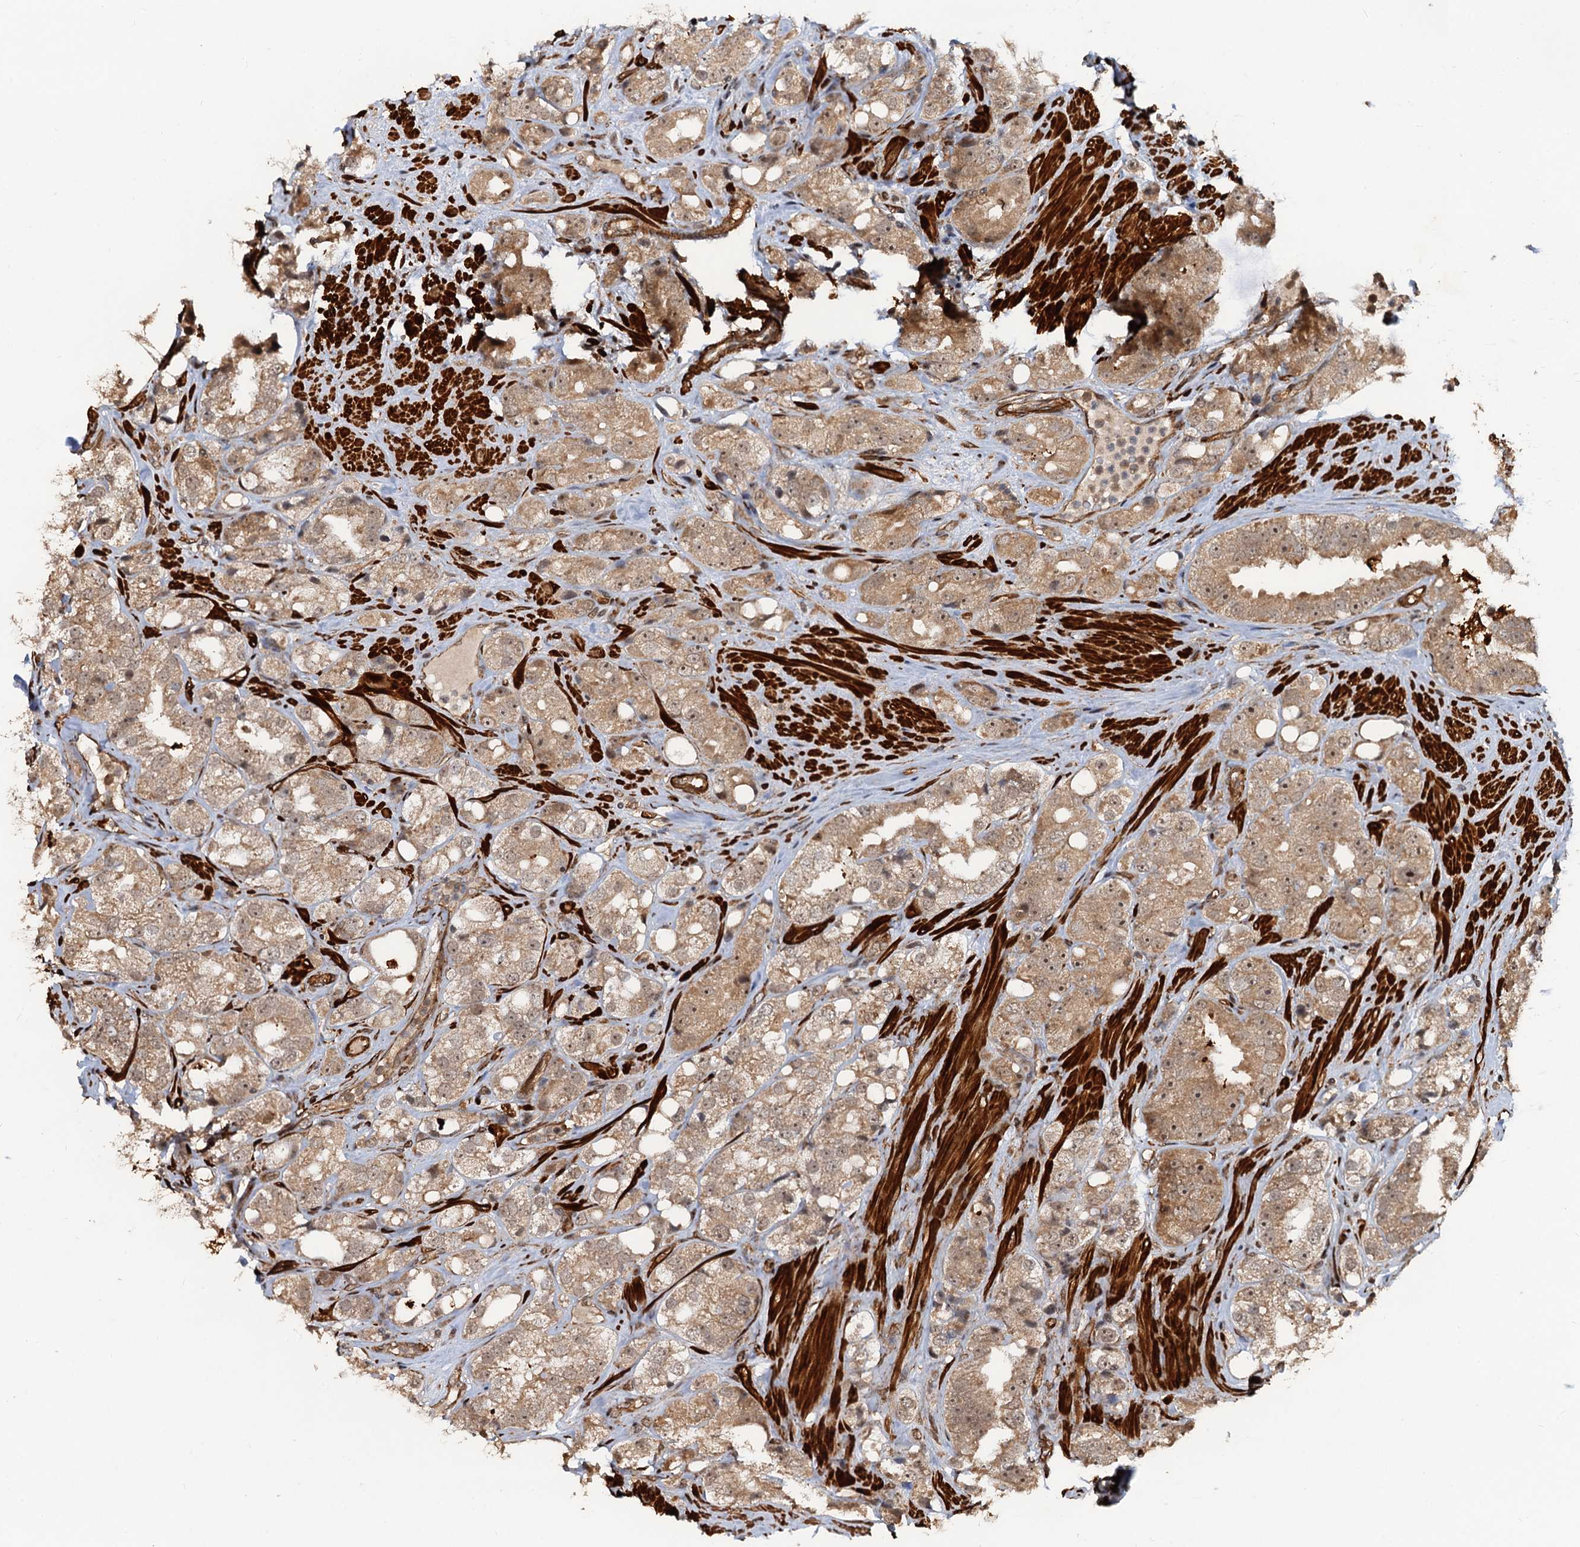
{"staining": {"intensity": "moderate", "quantity": ">75%", "location": "cytoplasmic/membranous,nuclear"}, "tissue": "prostate cancer", "cell_type": "Tumor cells", "image_type": "cancer", "snomed": [{"axis": "morphology", "description": "Adenocarcinoma, NOS"}, {"axis": "topography", "description": "Prostate"}], "caption": "There is medium levels of moderate cytoplasmic/membranous and nuclear staining in tumor cells of prostate cancer (adenocarcinoma), as demonstrated by immunohistochemical staining (brown color).", "gene": "SNRNP25", "patient": {"sex": "male", "age": 79}}